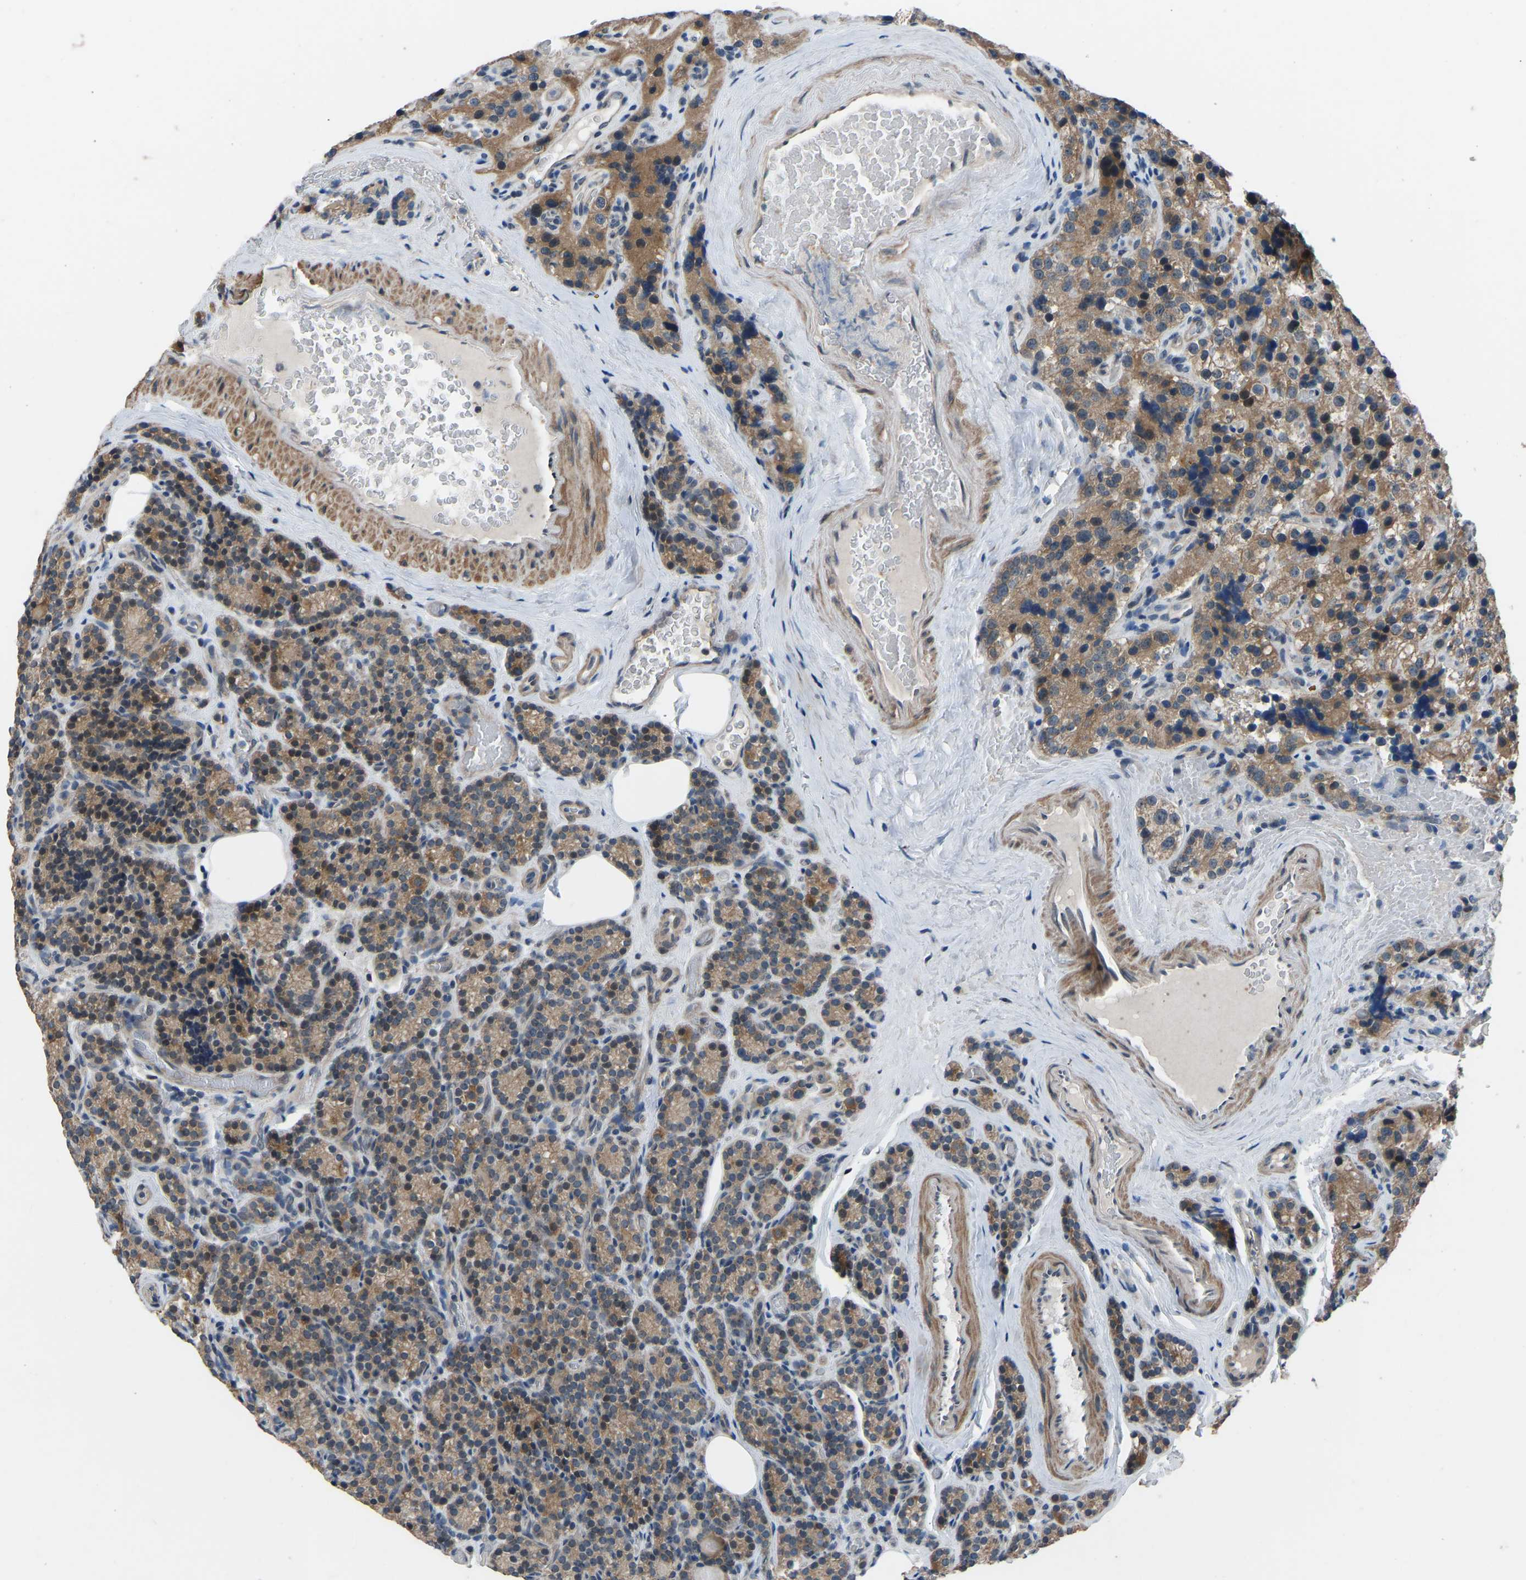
{"staining": {"intensity": "moderate", "quantity": ">75%", "location": "cytoplasmic/membranous"}, "tissue": "parathyroid gland", "cell_type": "Glandular cells", "image_type": "normal", "snomed": [{"axis": "morphology", "description": "Normal tissue, NOS"}, {"axis": "morphology", "description": "Adenoma, NOS"}, {"axis": "topography", "description": "Parathyroid gland"}], "caption": "Protein expression analysis of benign parathyroid gland reveals moderate cytoplasmic/membranous positivity in about >75% of glandular cells. The staining is performed using DAB (3,3'-diaminobenzidine) brown chromogen to label protein expression. The nuclei are counter-stained blue using hematoxylin.", "gene": "CDK2AP1", "patient": {"sex": "female", "age": 51}}